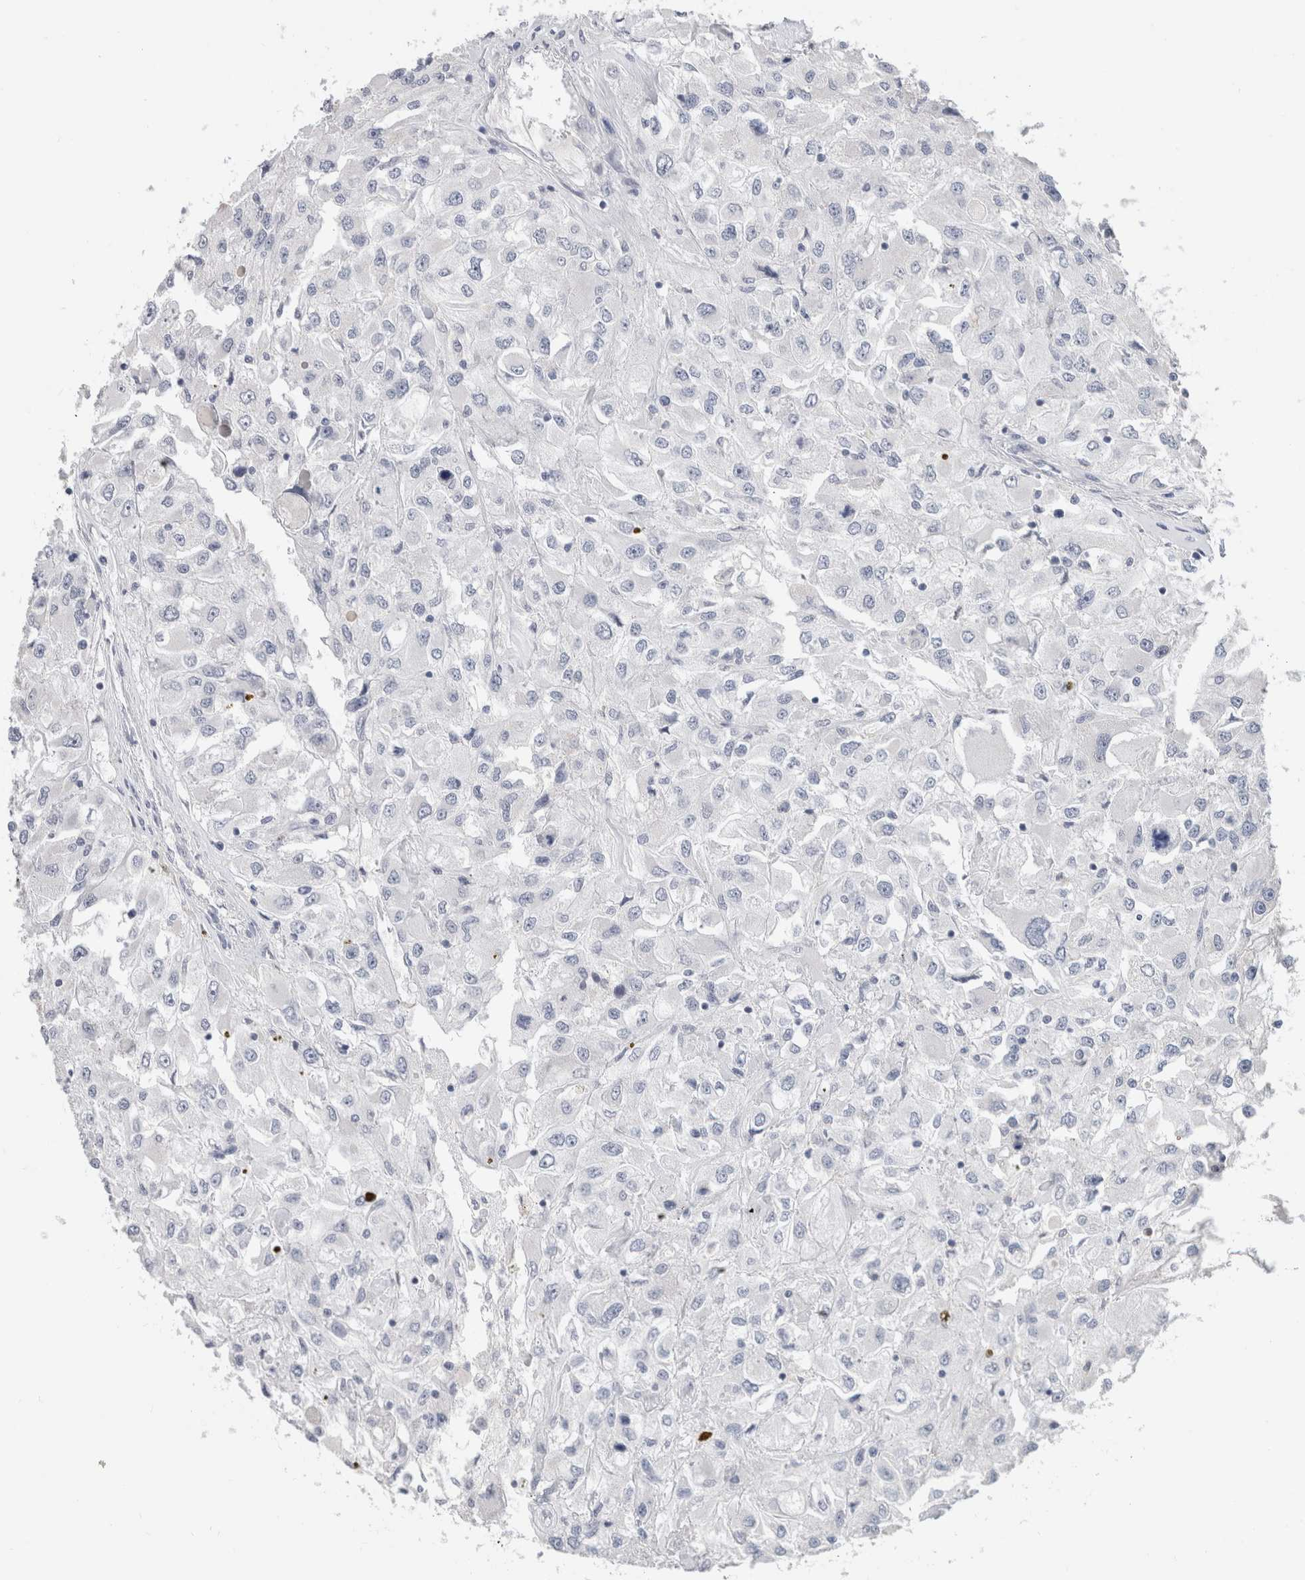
{"staining": {"intensity": "negative", "quantity": "none", "location": "none"}, "tissue": "renal cancer", "cell_type": "Tumor cells", "image_type": "cancer", "snomed": [{"axis": "morphology", "description": "Adenocarcinoma, NOS"}, {"axis": "topography", "description": "Kidney"}], "caption": "The histopathology image demonstrates no significant expression in tumor cells of adenocarcinoma (renal).", "gene": "BCAN", "patient": {"sex": "female", "age": 52}}